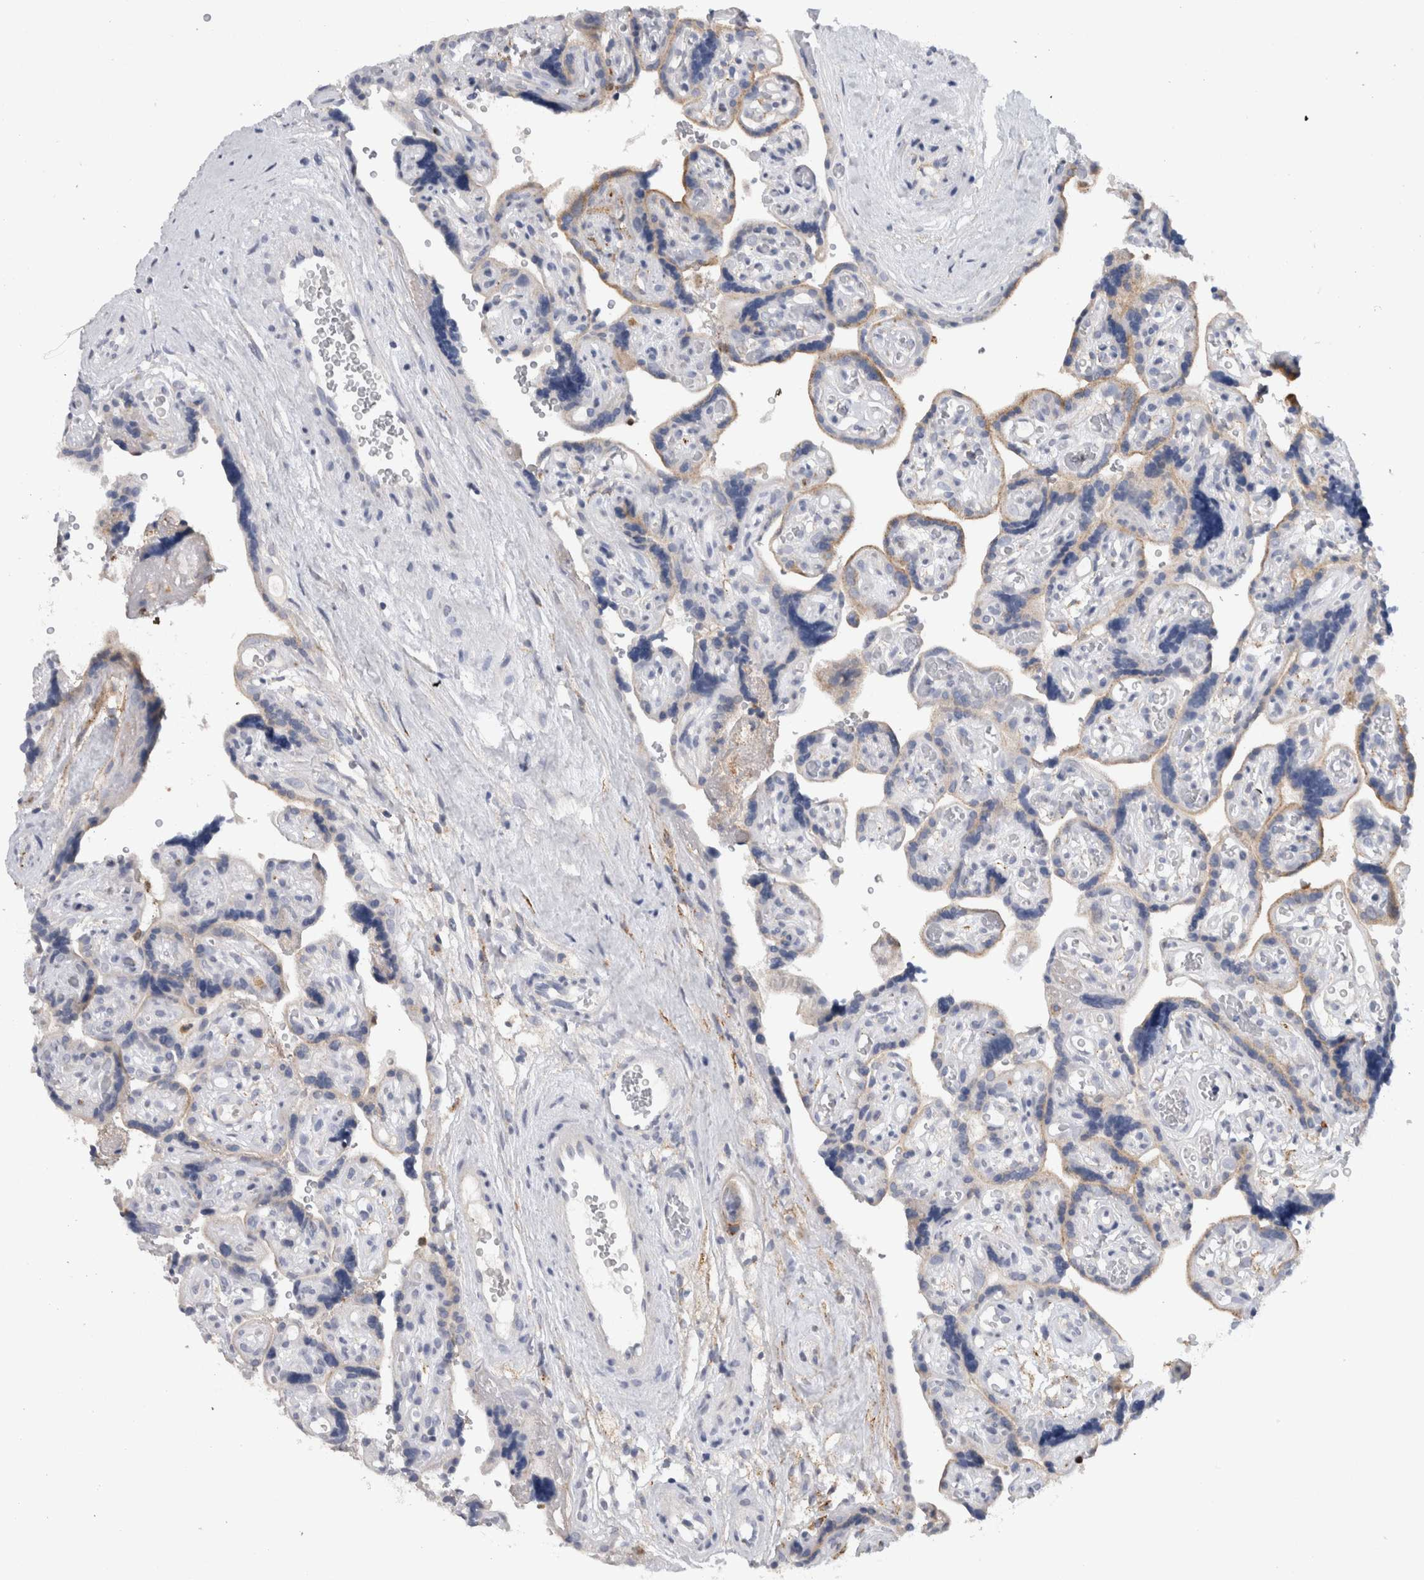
{"staining": {"intensity": "moderate", "quantity": "25%-75%", "location": "cytoplasmic/membranous"}, "tissue": "placenta", "cell_type": "Decidual cells", "image_type": "normal", "snomed": [{"axis": "morphology", "description": "Normal tissue, NOS"}, {"axis": "topography", "description": "Placenta"}], "caption": "Immunohistochemical staining of benign placenta demonstrates moderate cytoplasmic/membranous protein expression in about 25%-75% of decidual cells. (Brightfield microscopy of DAB IHC at high magnification).", "gene": "CD63", "patient": {"sex": "female", "age": 30}}